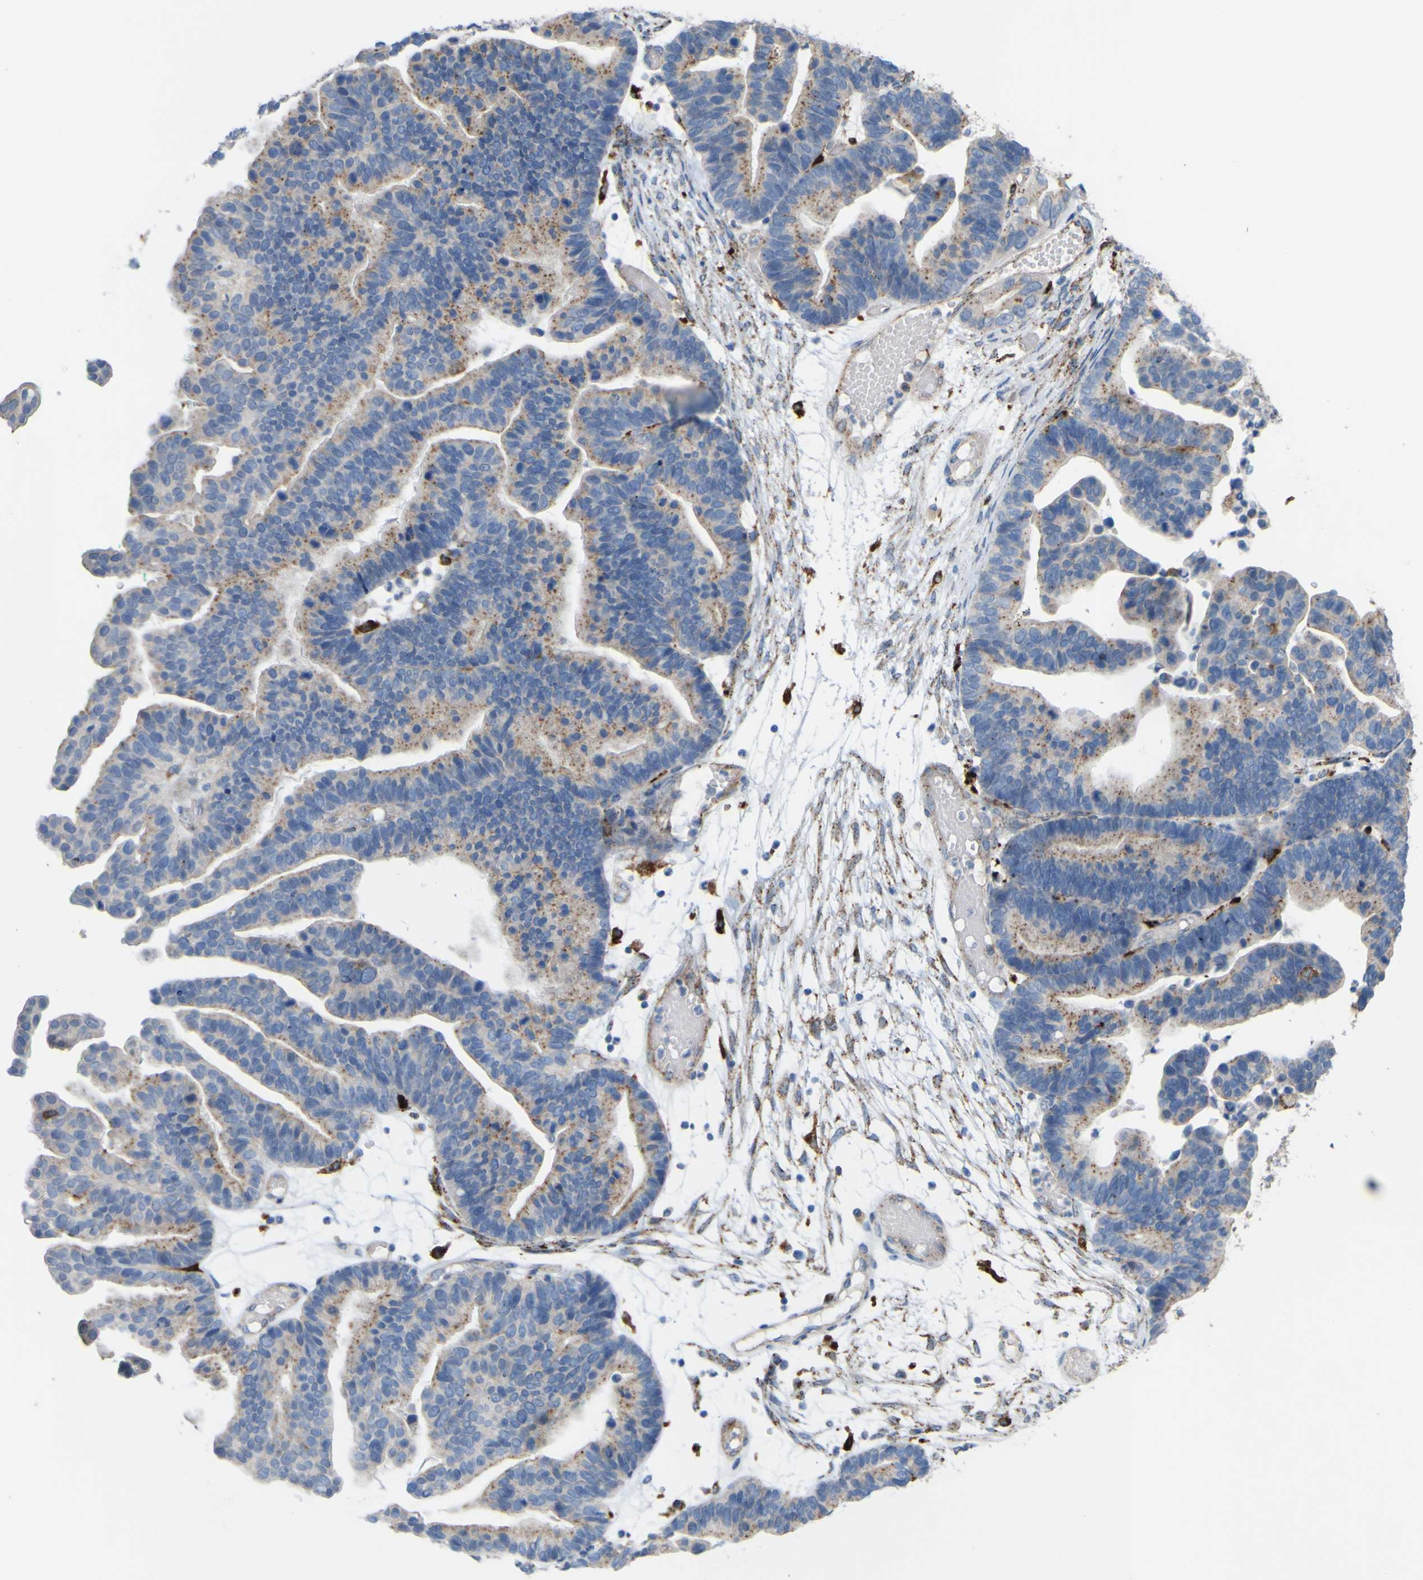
{"staining": {"intensity": "moderate", "quantity": "25%-75%", "location": "cytoplasmic/membranous"}, "tissue": "ovarian cancer", "cell_type": "Tumor cells", "image_type": "cancer", "snomed": [{"axis": "morphology", "description": "Cystadenocarcinoma, serous, NOS"}, {"axis": "topography", "description": "Ovary"}], "caption": "A brown stain shows moderate cytoplasmic/membranous positivity of a protein in human ovarian cancer (serous cystadenocarcinoma) tumor cells. Nuclei are stained in blue.", "gene": "PLD3", "patient": {"sex": "female", "age": 56}}